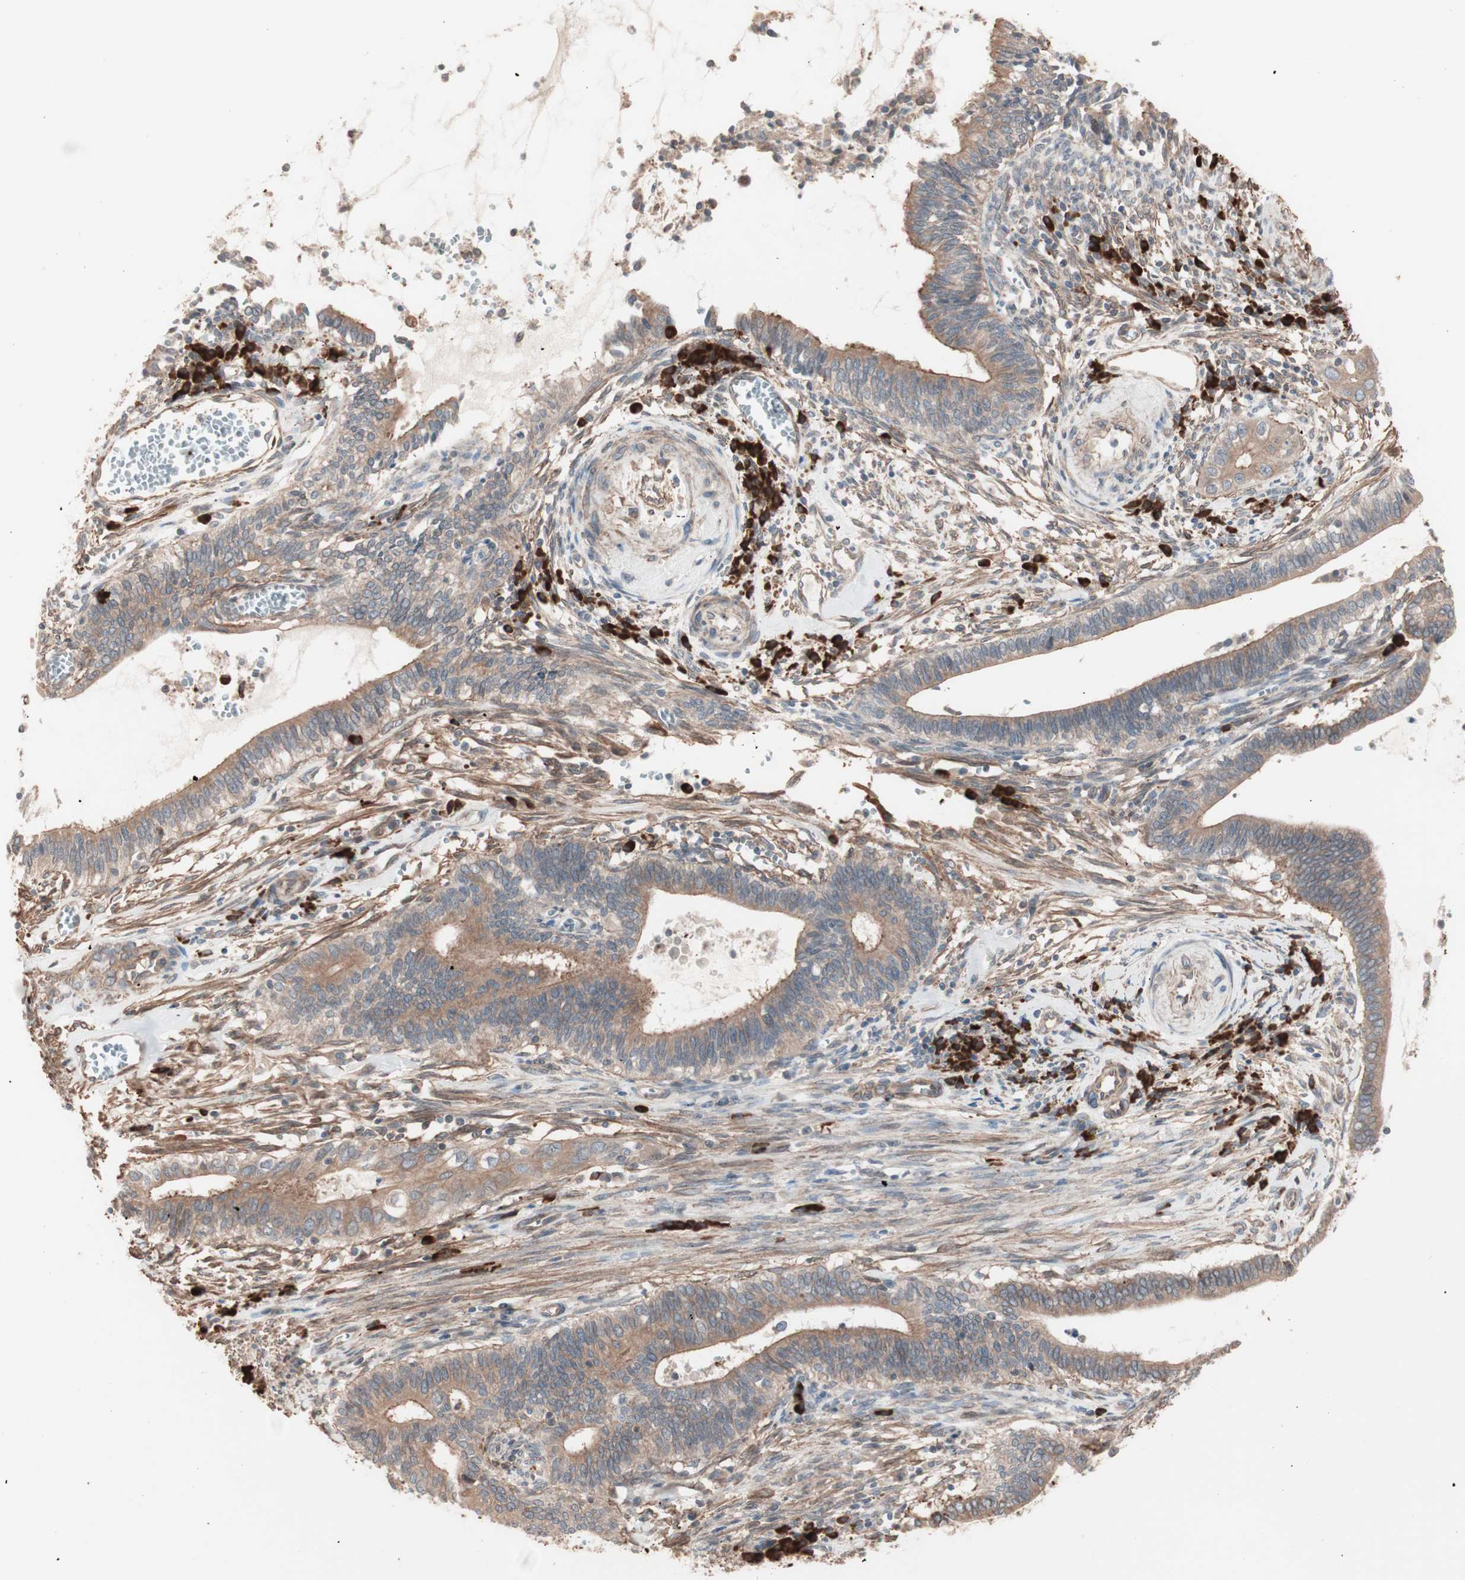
{"staining": {"intensity": "moderate", "quantity": ">75%", "location": "cytoplasmic/membranous"}, "tissue": "cervical cancer", "cell_type": "Tumor cells", "image_type": "cancer", "snomed": [{"axis": "morphology", "description": "Adenocarcinoma, NOS"}, {"axis": "topography", "description": "Cervix"}], "caption": "A high-resolution image shows immunohistochemistry (IHC) staining of cervical cancer (adenocarcinoma), which demonstrates moderate cytoplasmic/membranous expression in approximately >75% of tumor cells. (DAB (3,3'-diaminobenzidine) IHC, brown staining for protein, blue staining for nuclei).", "gene": "ALG5", "patient": {"sex": "female", "age": 44}}